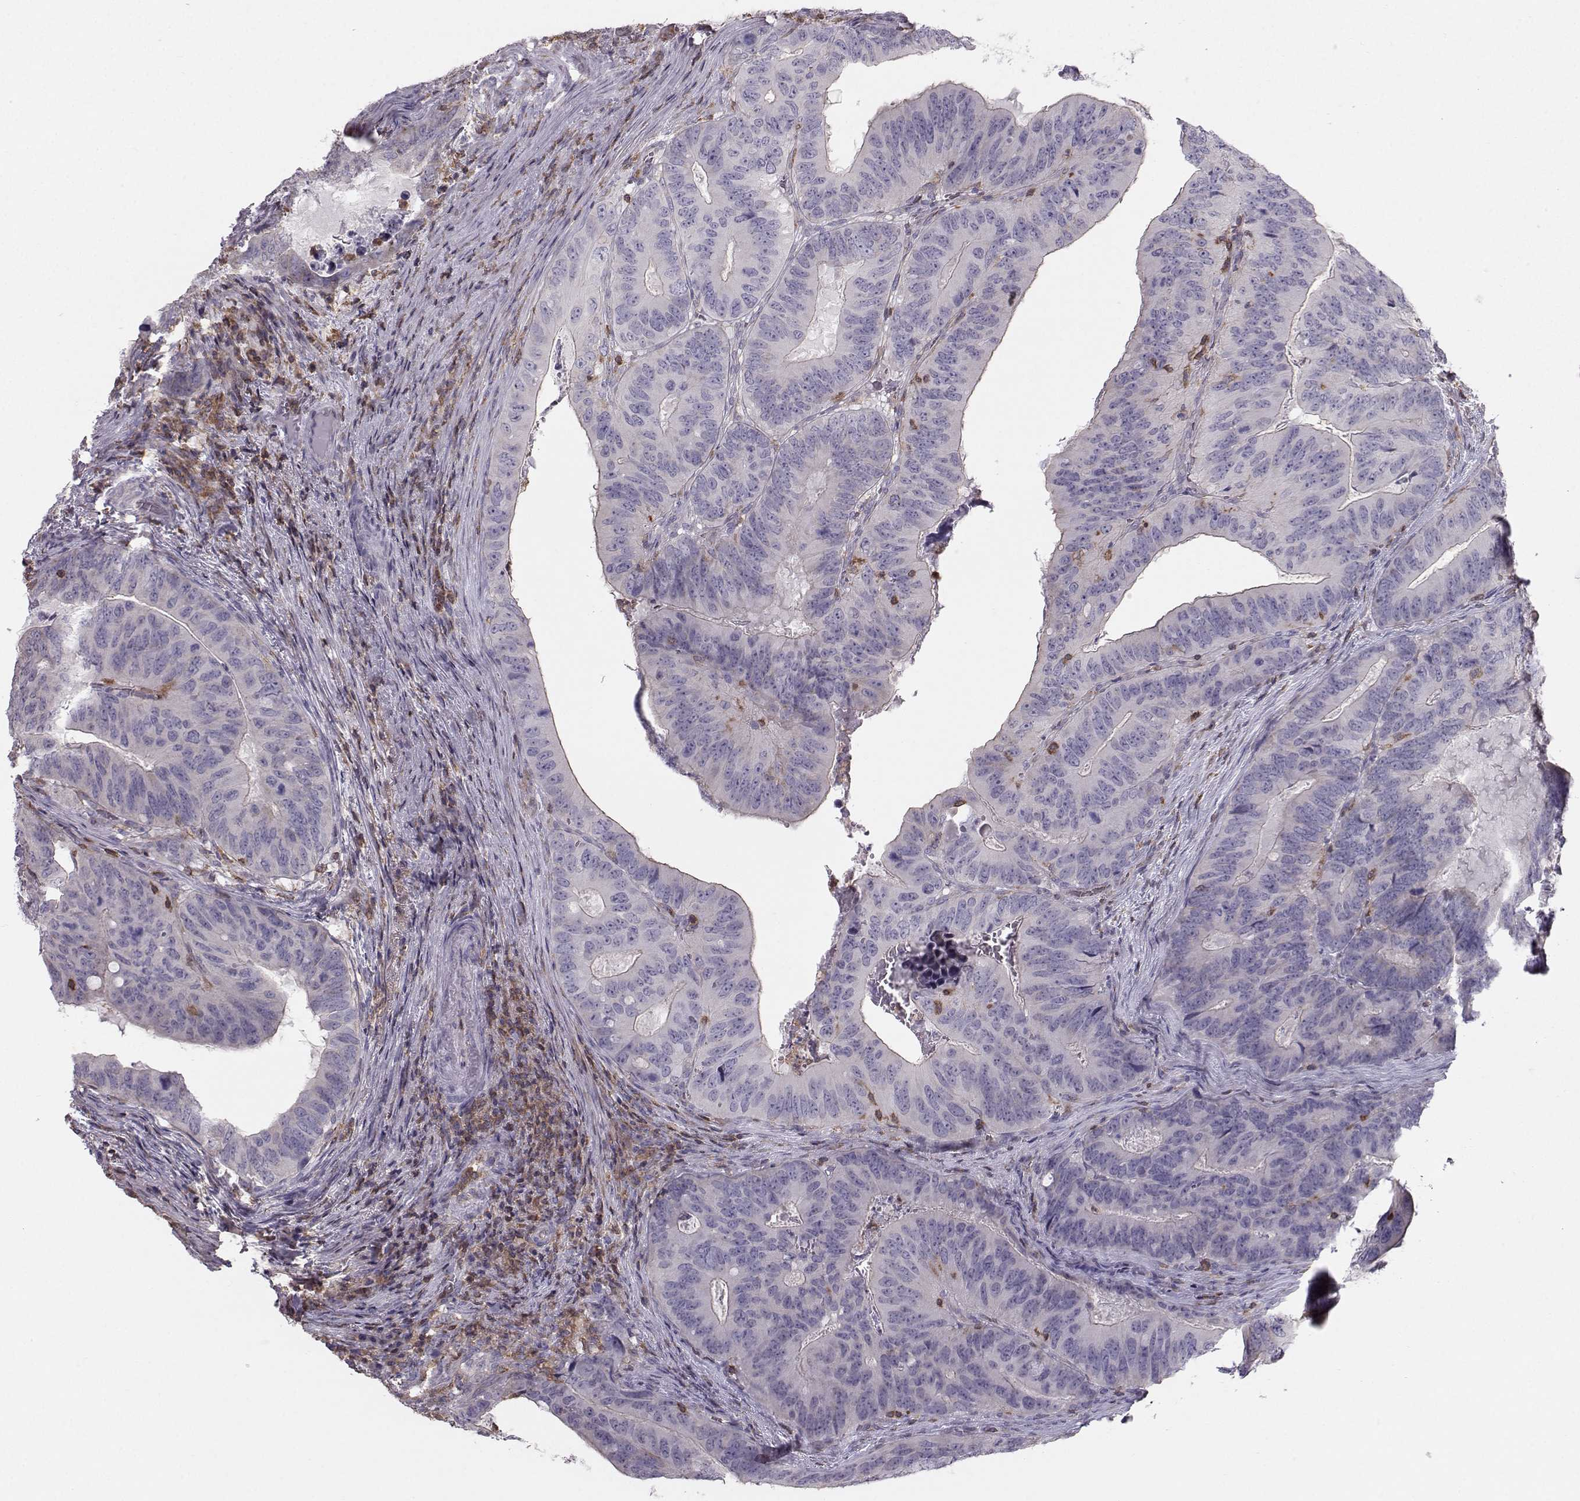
{"staining": {"intensity": "negative", "quantity": "none", "location": "none"}, "tissue": "colorectal cancer", "cell_type": "Tumor cells", "image_type": "cancer", "snomed": [{"axis": "morphology", "description": "Adenocarcinoma, NOS"}, {"axis": "topography", "description": "Colon"}], "caption": "IHC image of neoplastic tissue: human adenocarcinoma (colorectal) stained with DAB (3,3'-diaminobenzidine) shows no significant protein positivity in tumor cells.", "gene": "ZBTB32", "patient": {"sex": "male", "age": 79}}